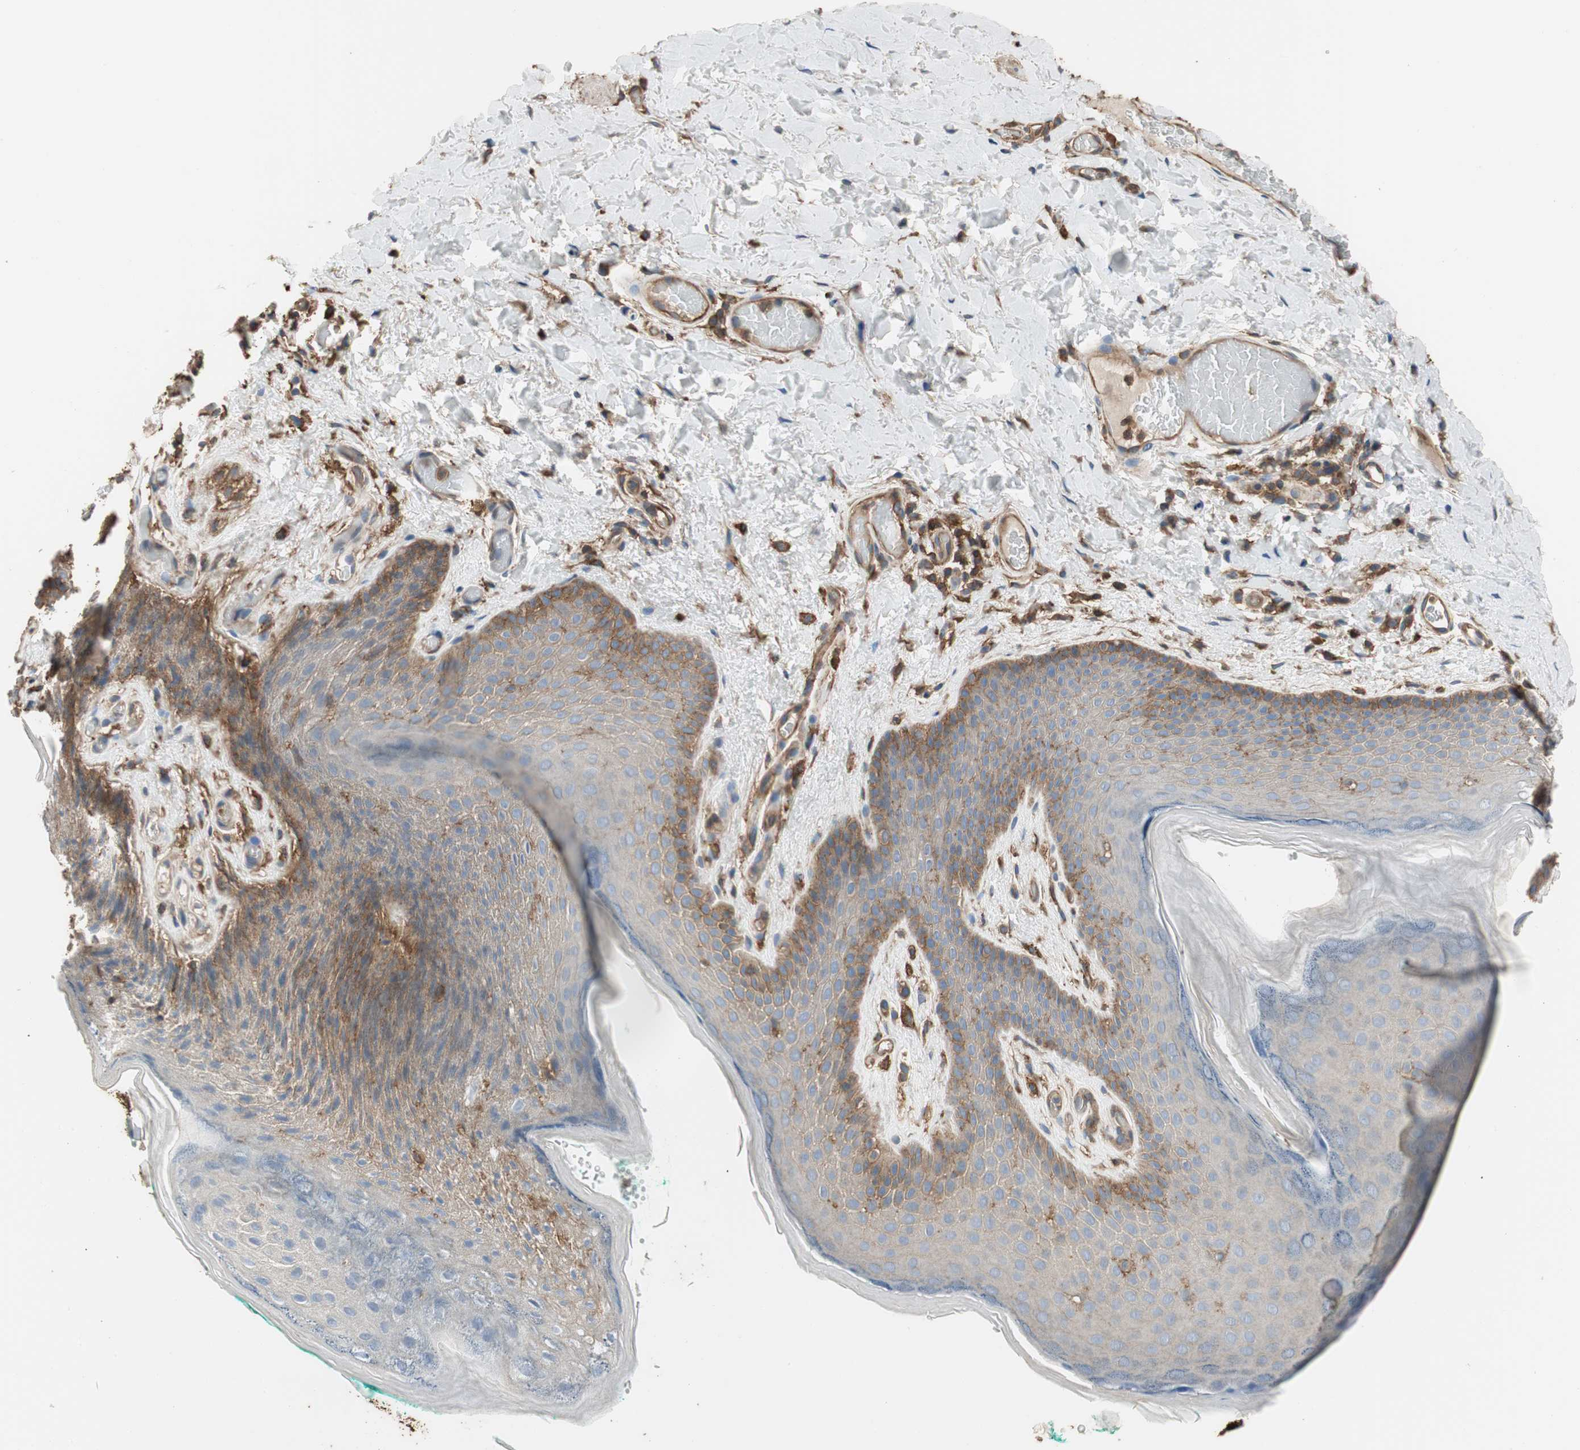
{"staining": {"intensity": "moderate", "quantity": "<25%", "location": "cytoplasmic/membranous"}, "tissue": "skin", "cell_type": "Epidermal cells", "image_type": "normal", "snomed": [{"axis": "morphology", "description": "Normal tissue, NOS"}, {"axis": "topography", "description": "Anal"}], "caption": "Protein expression analysis of normal human skin reveals moderate cytoplasmic/membranous expression in about <25% of epidermal cells.", "gene": "IL1RL1", "patient": {"sex": "male", "age": 74}}